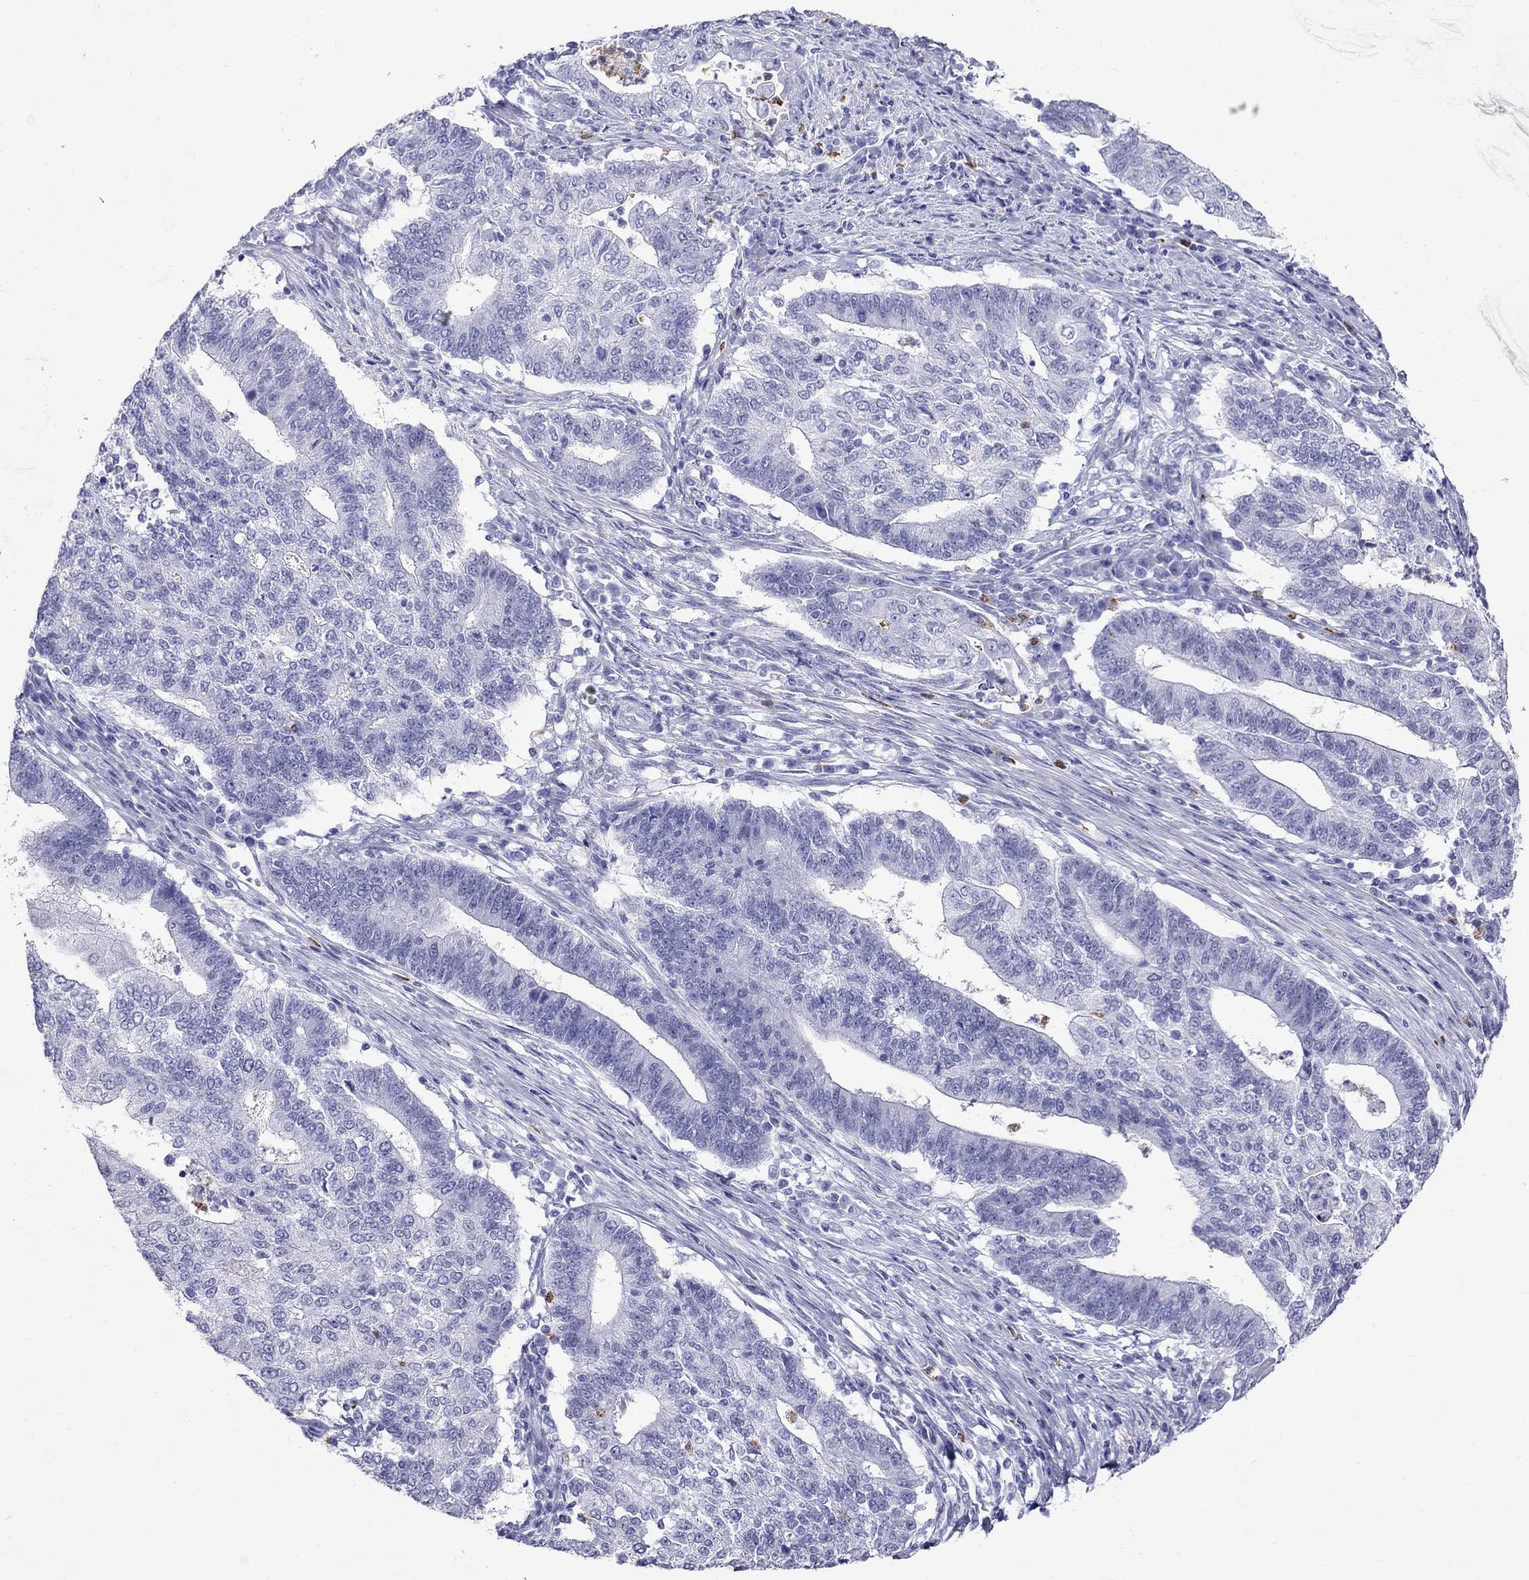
{"staining": {"intensity": "negative", "quantity": "none", "location": "none"}, "tissue": "endometrial cancer", "cell_type": "Tumor cells", "image_type": "cancer", "snomed": [{"axis": "morphology", "description": "Adenocarcinoma, NOS"}, {"axis": "topography", "description": "Uterus"}, {"axis": "topography", "description": "Endometrium"}], "caption": "The image reveals no staining of tumor cells in endometrial adenocarcinoma.", "gene": "PPP1R36", "patient": {"sex": "female", "age": 54}}